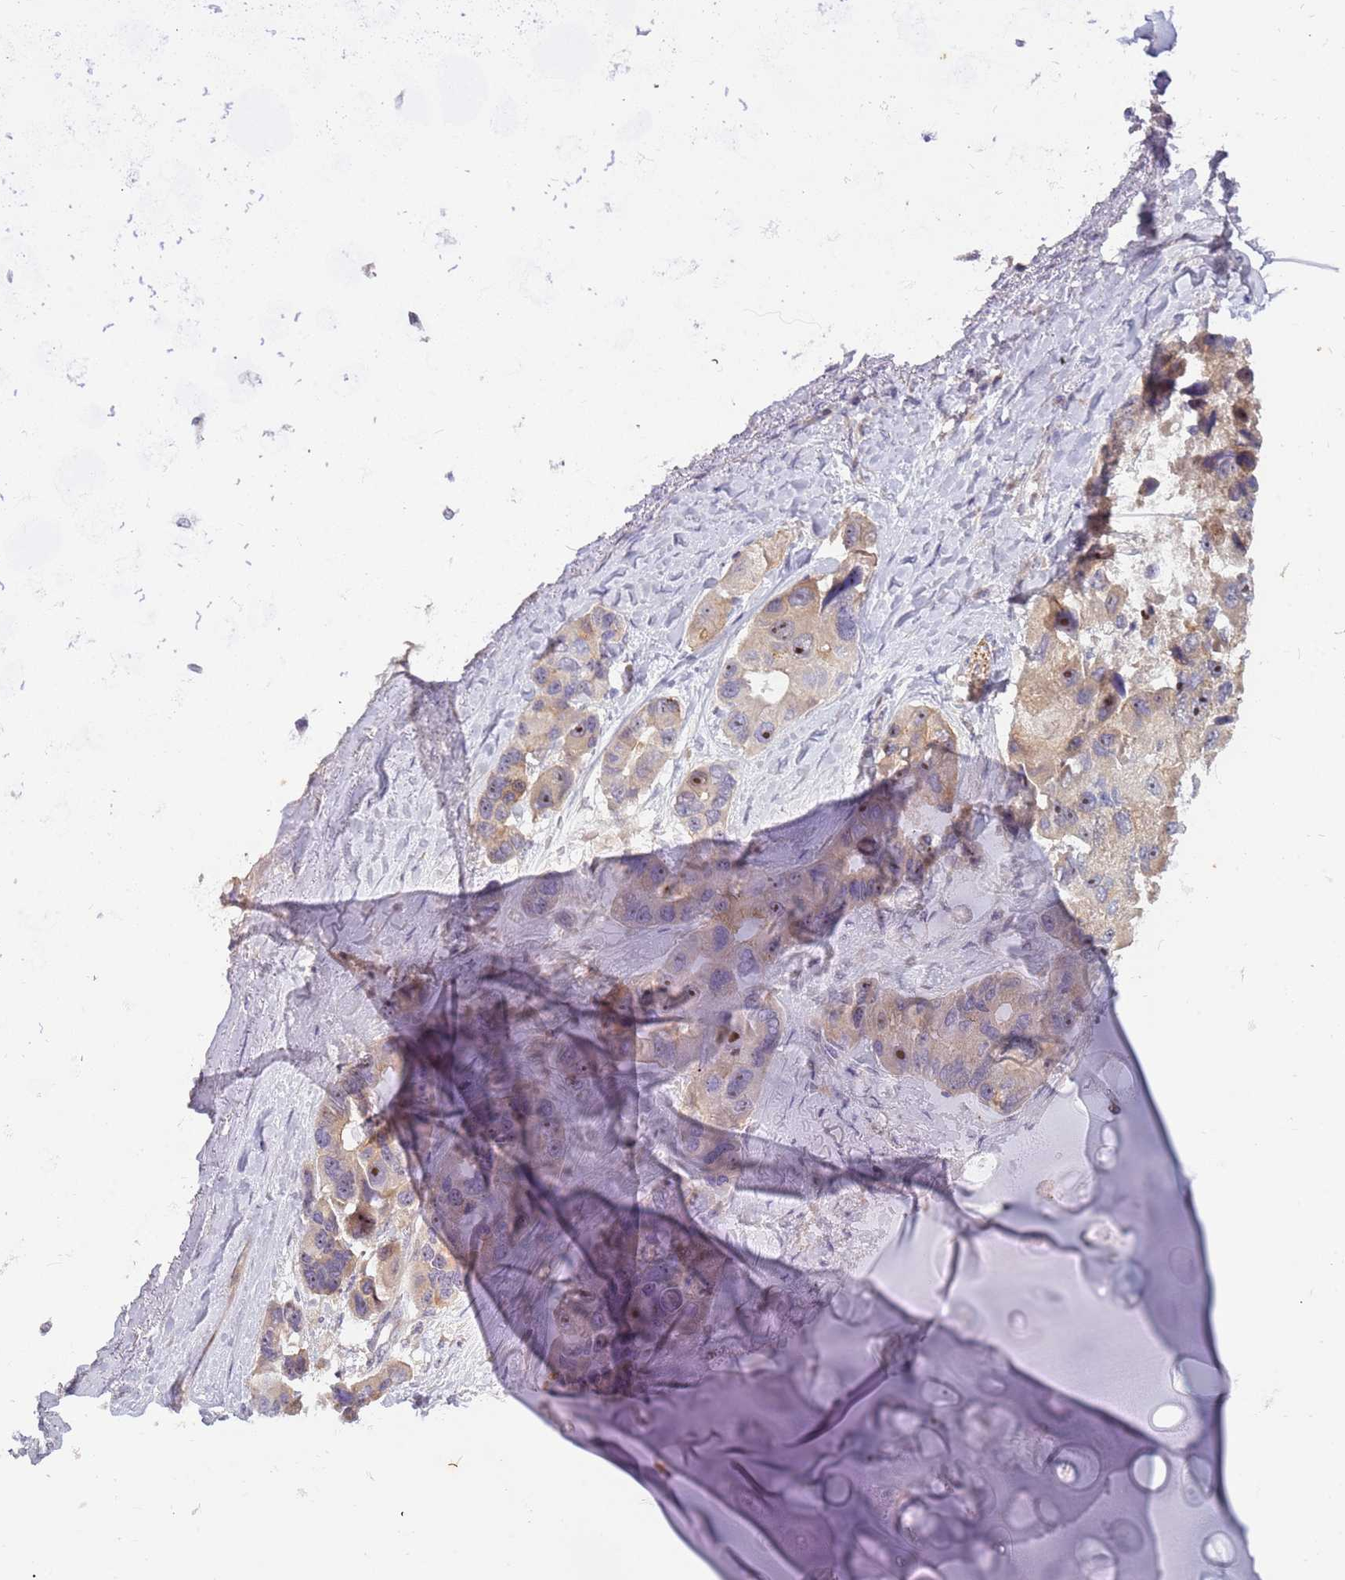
{"staining": {"intensity": "moderate", "quantity": ">75%", "location": "cytoplasmic/membranous,nuclear"}, "tissue": "lung cancer", "cell_type": "Tumor cells", "image_type": "cancer", "snomed": [{"axis": "morphology", "description": "Adenocarcinoma, NOS"}, {"axis": "topography", "description": "Lung"}], "caption": "Protein expression analysis of lung cancer demonstrates moderate cytoplasmic/membranous and nuclear positivity in about >75% of tumor cells. The protein of interest is shown in brown color, while the nuclei are stained blue.", "gene": "TRAPPC6B", "patient": {"sex": "female", "age": 54}}